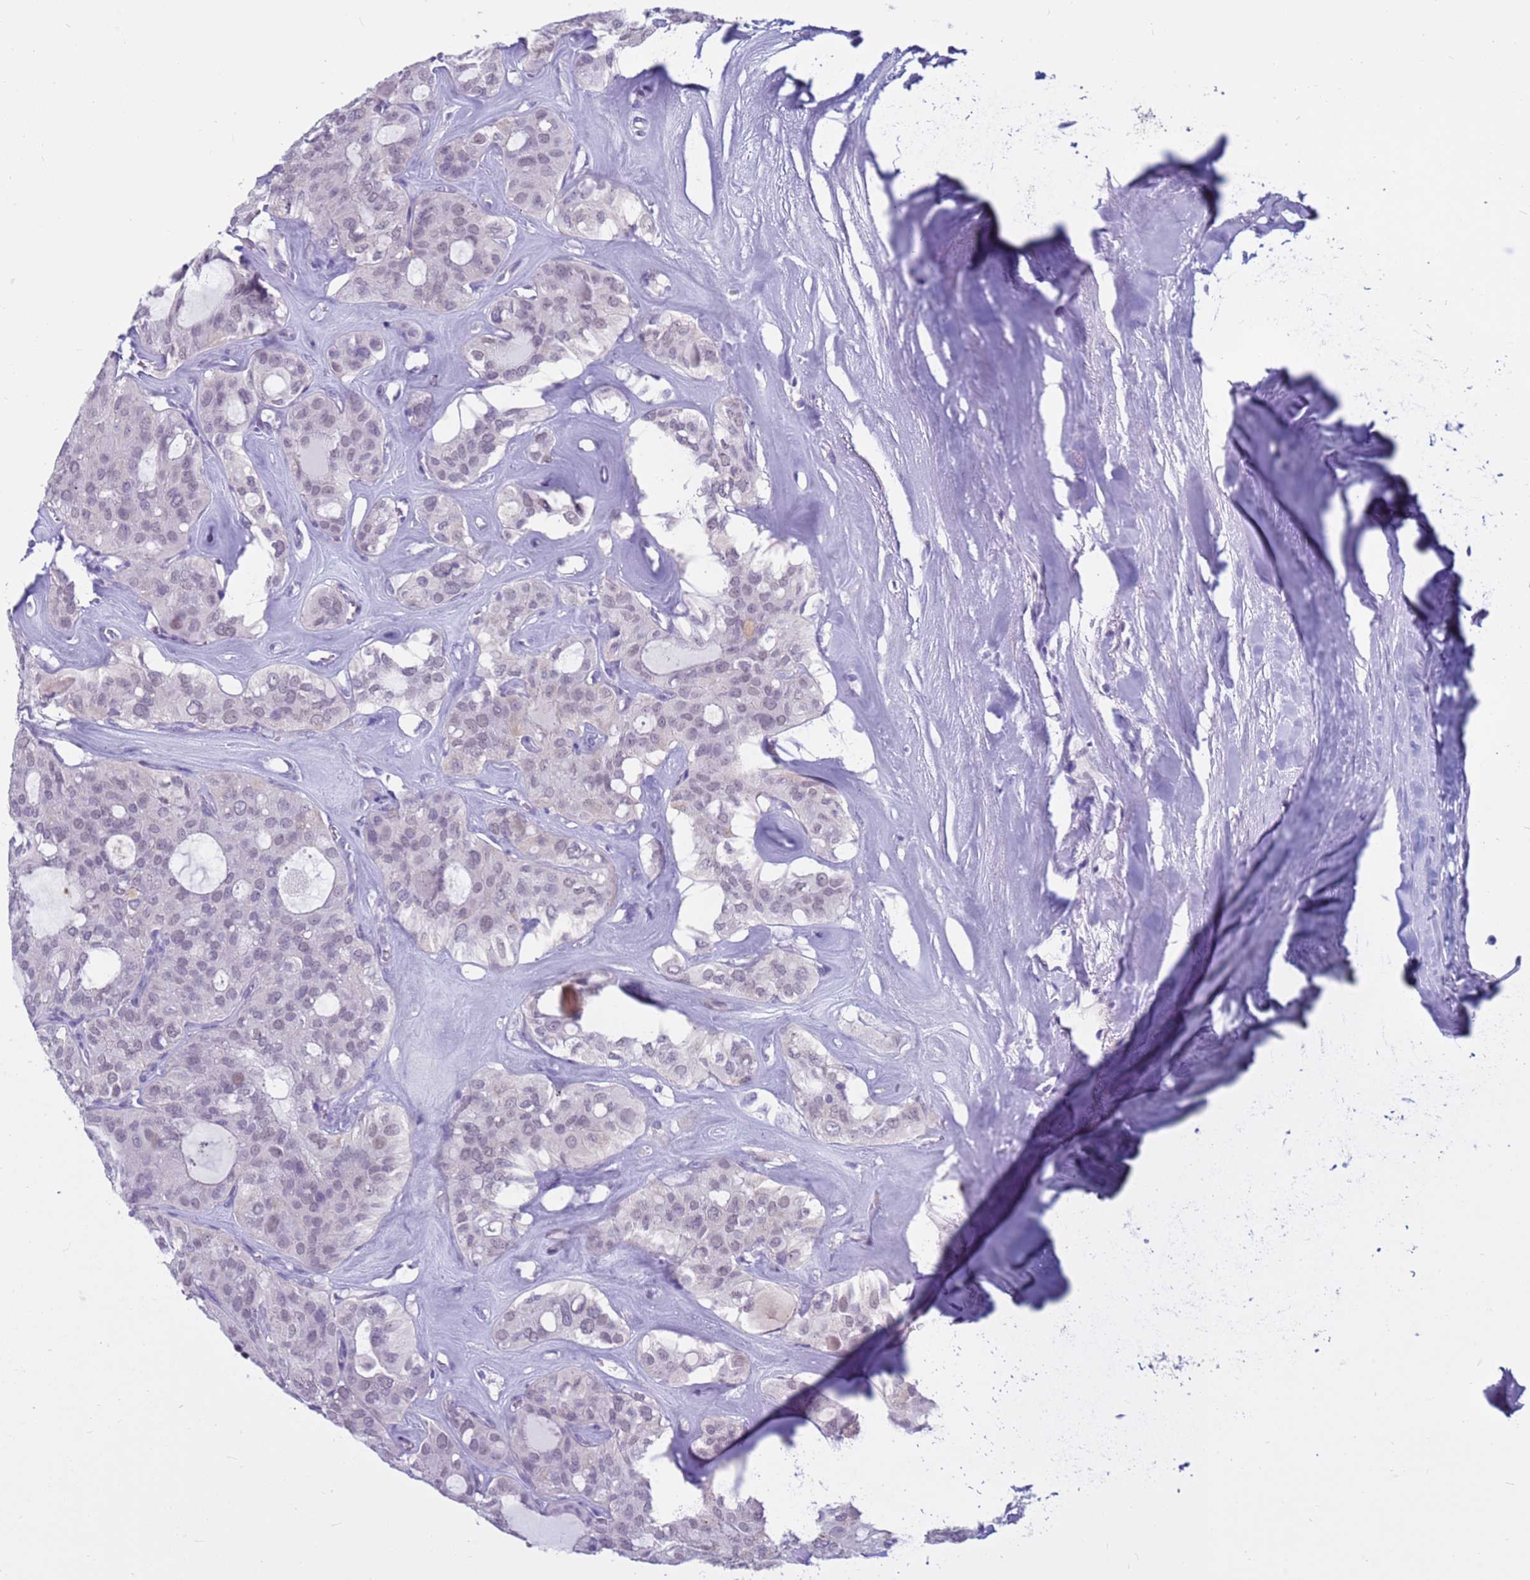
{"staining": {"intensity": "negative", "quantity": "none", "location": "none"}, "tissue": "thyroid cancer", "cell_type": "Tumor cells", "image_type": "cancer", "snomed": [{"axis": "morphology", "description": "Follicular adenoma carcinoma, NOS"}, {"axis": "topography", "description": "Thyroid gland"}], "caption": "Immunohistochemical staining of human thyroid cancer (follicular adenoma carcinoma) reveals no significant positivity in tumor cells.", "gene": "CDK2AP2", "patient": {"sex": "male", "age": 75}}